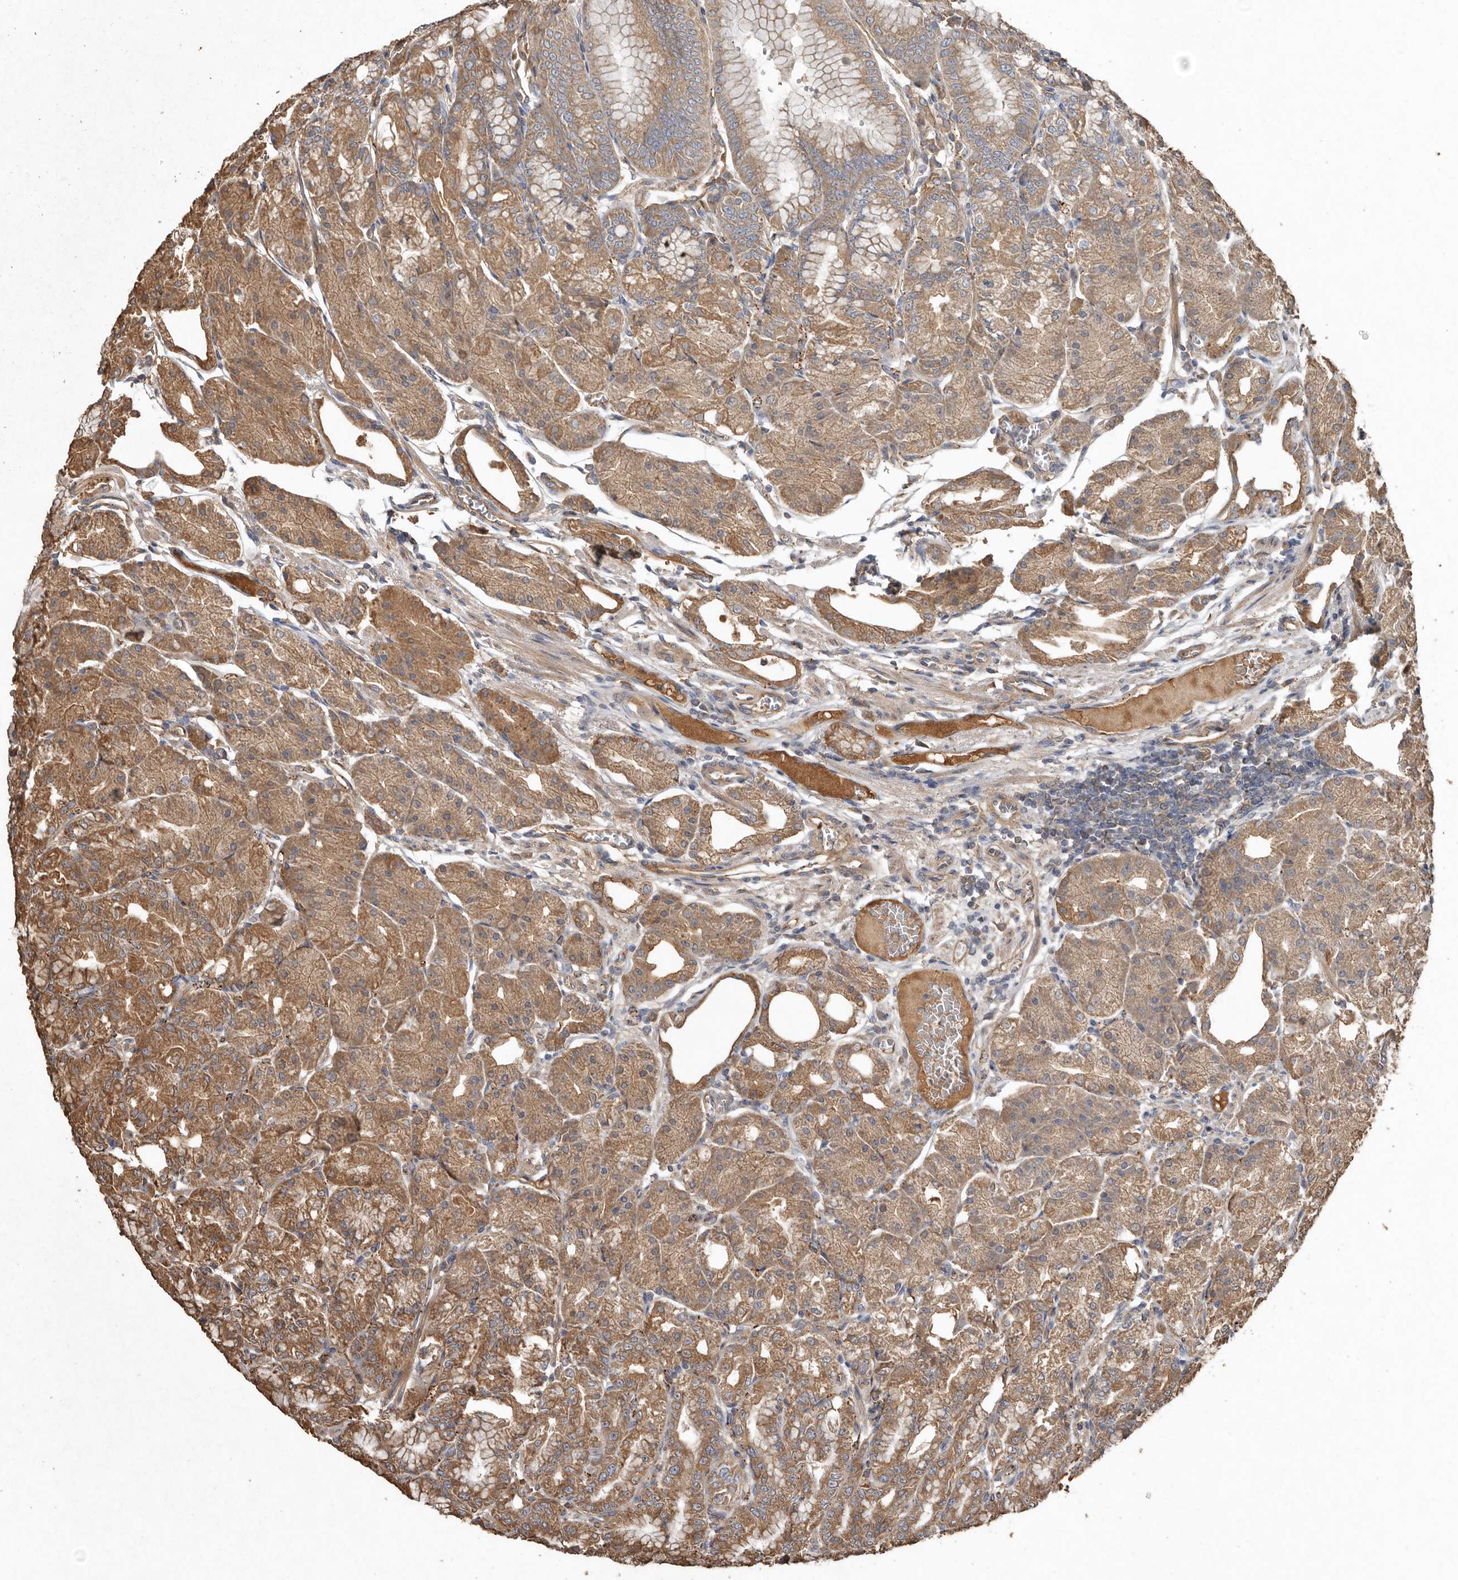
{"staining": {"intensity": "moderate", "quantity": ">75%", "location": "cytoplasmic/membranous"}, "tissue": "stomach", "cell_type": "Glandular cells", "image_type": "normal", "snomed": [{"axis": "morphology", "description": "Normal tissue, NOS"}, {"axis": "topography", "description": "Stomach, lower"}], "caption": "Moderate cytoplasmic/membranous staining is identified in approximately >75% of glandular cells in benign stomach.", "gene": "FLCN", "patient": {"sex": "male", "age": 71}}